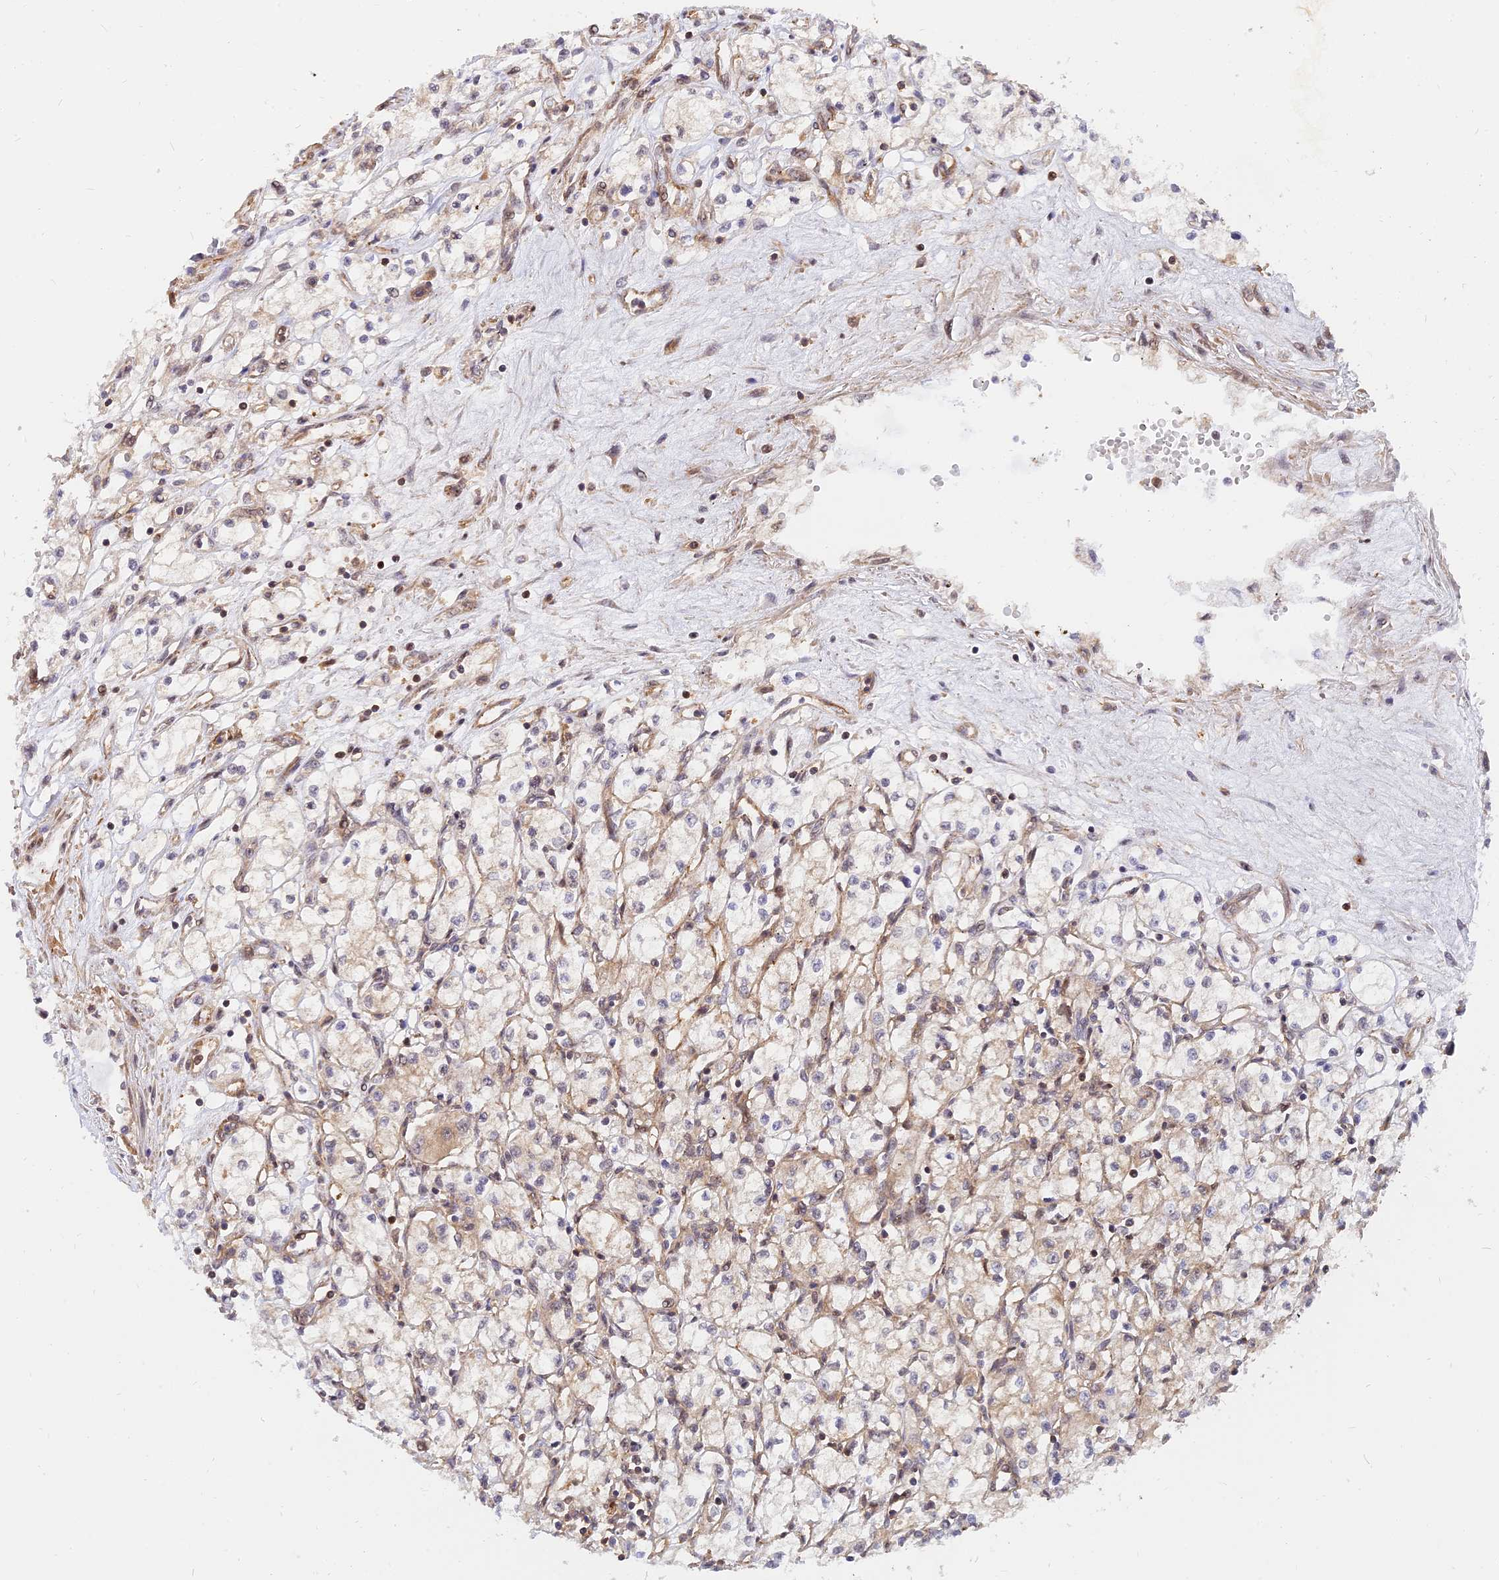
{"staining": {"intensity": "weak", "quantity": "<25%", "location": "cytoplasmic/membranous"}, "tissue": "renal cancer", "cell_type": "Tumor cells", "image_type": "cancer", "snomed": [{"axis": "morphology", "description": "Adenocarcinoma, NOS"}, {"axis": "topography", "description": "Kidney"}], "caption": "Renal cancer stained for a protein using immunohistochemistry exhibits no expression tumor cells.", "gene": "WDR41", "patient": {"sex": "male", "age": 59}}